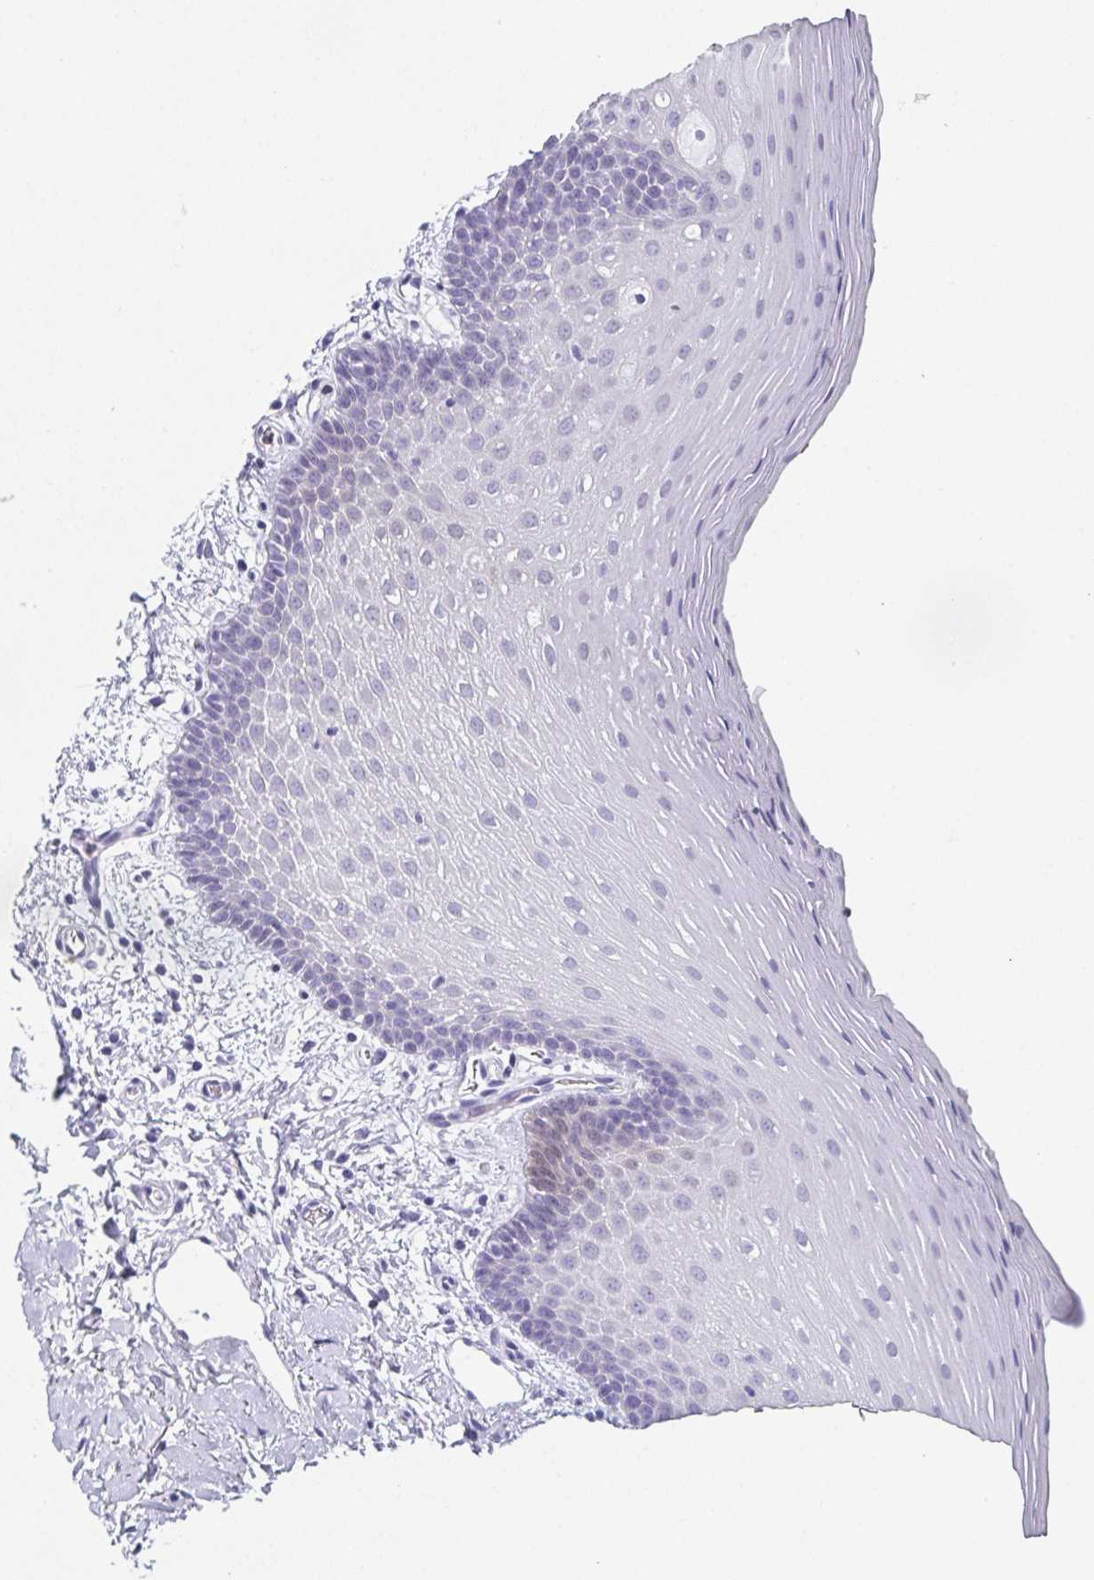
{"staining": {"intensity": "negative", "quantity": "none", "location": "none"}, "tissue": "oral mucosa", "cell_type": "Squamous epithelial cells", "image_type": "normal", "snomed": [{"axis": "morphology", "description": "Normal tissue, NOS"}, {"axis": "topography", "description": "Oral tissue"}], "caption": "Immunohistochemistry photomicrograph of benign oral mucosa: human oral mucosa stained with DAB (3,3'-diaminobenzidine) displays no significant protein expression in squamous epithelial cells. The staining was performed using DAB (3,3'-diaminobenzidine) to visualize the protein expression in brown, while the nuclei were stained in blue with hematoxylin (Magnification: 20x).", "gene": "RBP1", "patient": {"sex": "female", "age": 43}}